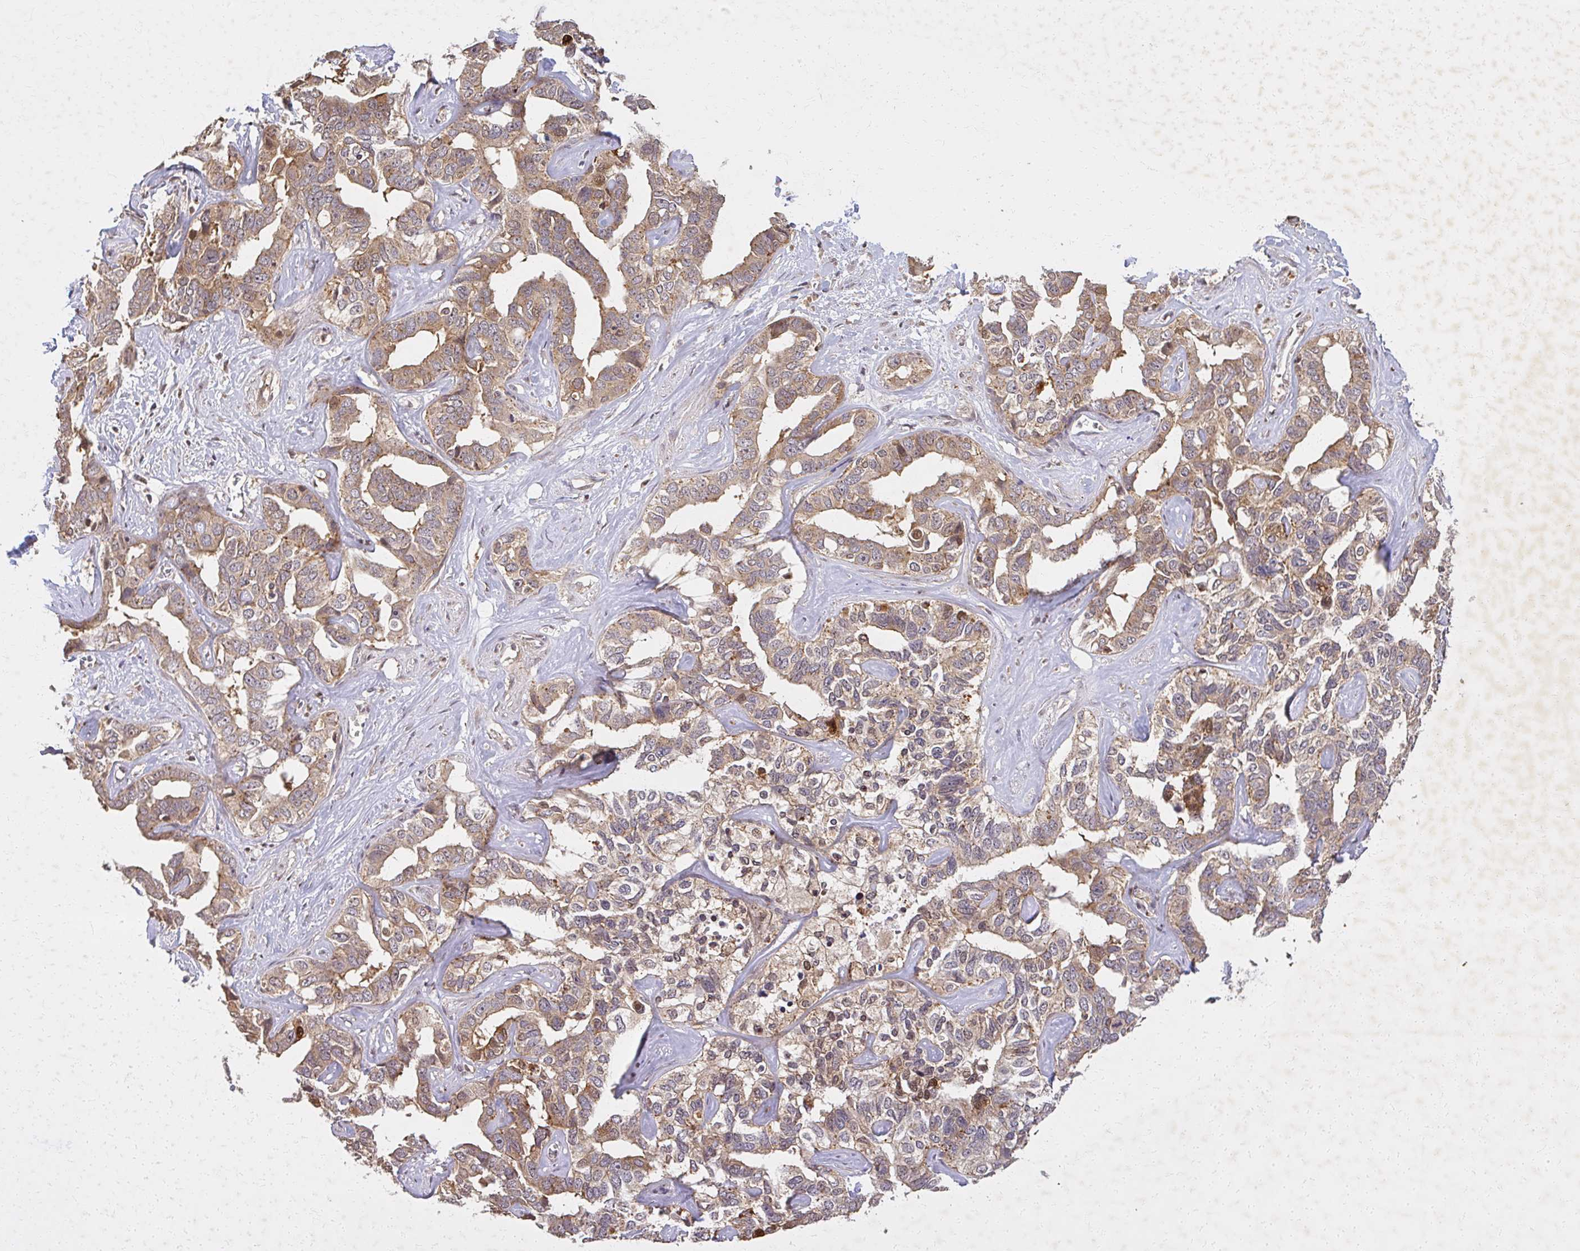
{"staining": {"intensity": "weak", "quantity": "25%-75%", "location": "cytoplasmic/membranous"}, "tissue": "liver cancer", "cell_type": "Tumor cells", "image_type": "cancer", "snomed": [{"axis": "morphology", "description": "Cholangiocarcinoma"}, {"axis": "topography", "description": "Liver"}], "caption": "Liver cholangiocarcinoma was stained to show a protein in brown. There is low levels of weak cytoplasmic/membranous expression in about 25%-75% of tumor cells. Using DAB (brown) and hematoxylin (blue) stains, captured at high magnification using brightfield microscopy.", "gene": "LARS2", "patient": {"sex": "male", "age": 59}}